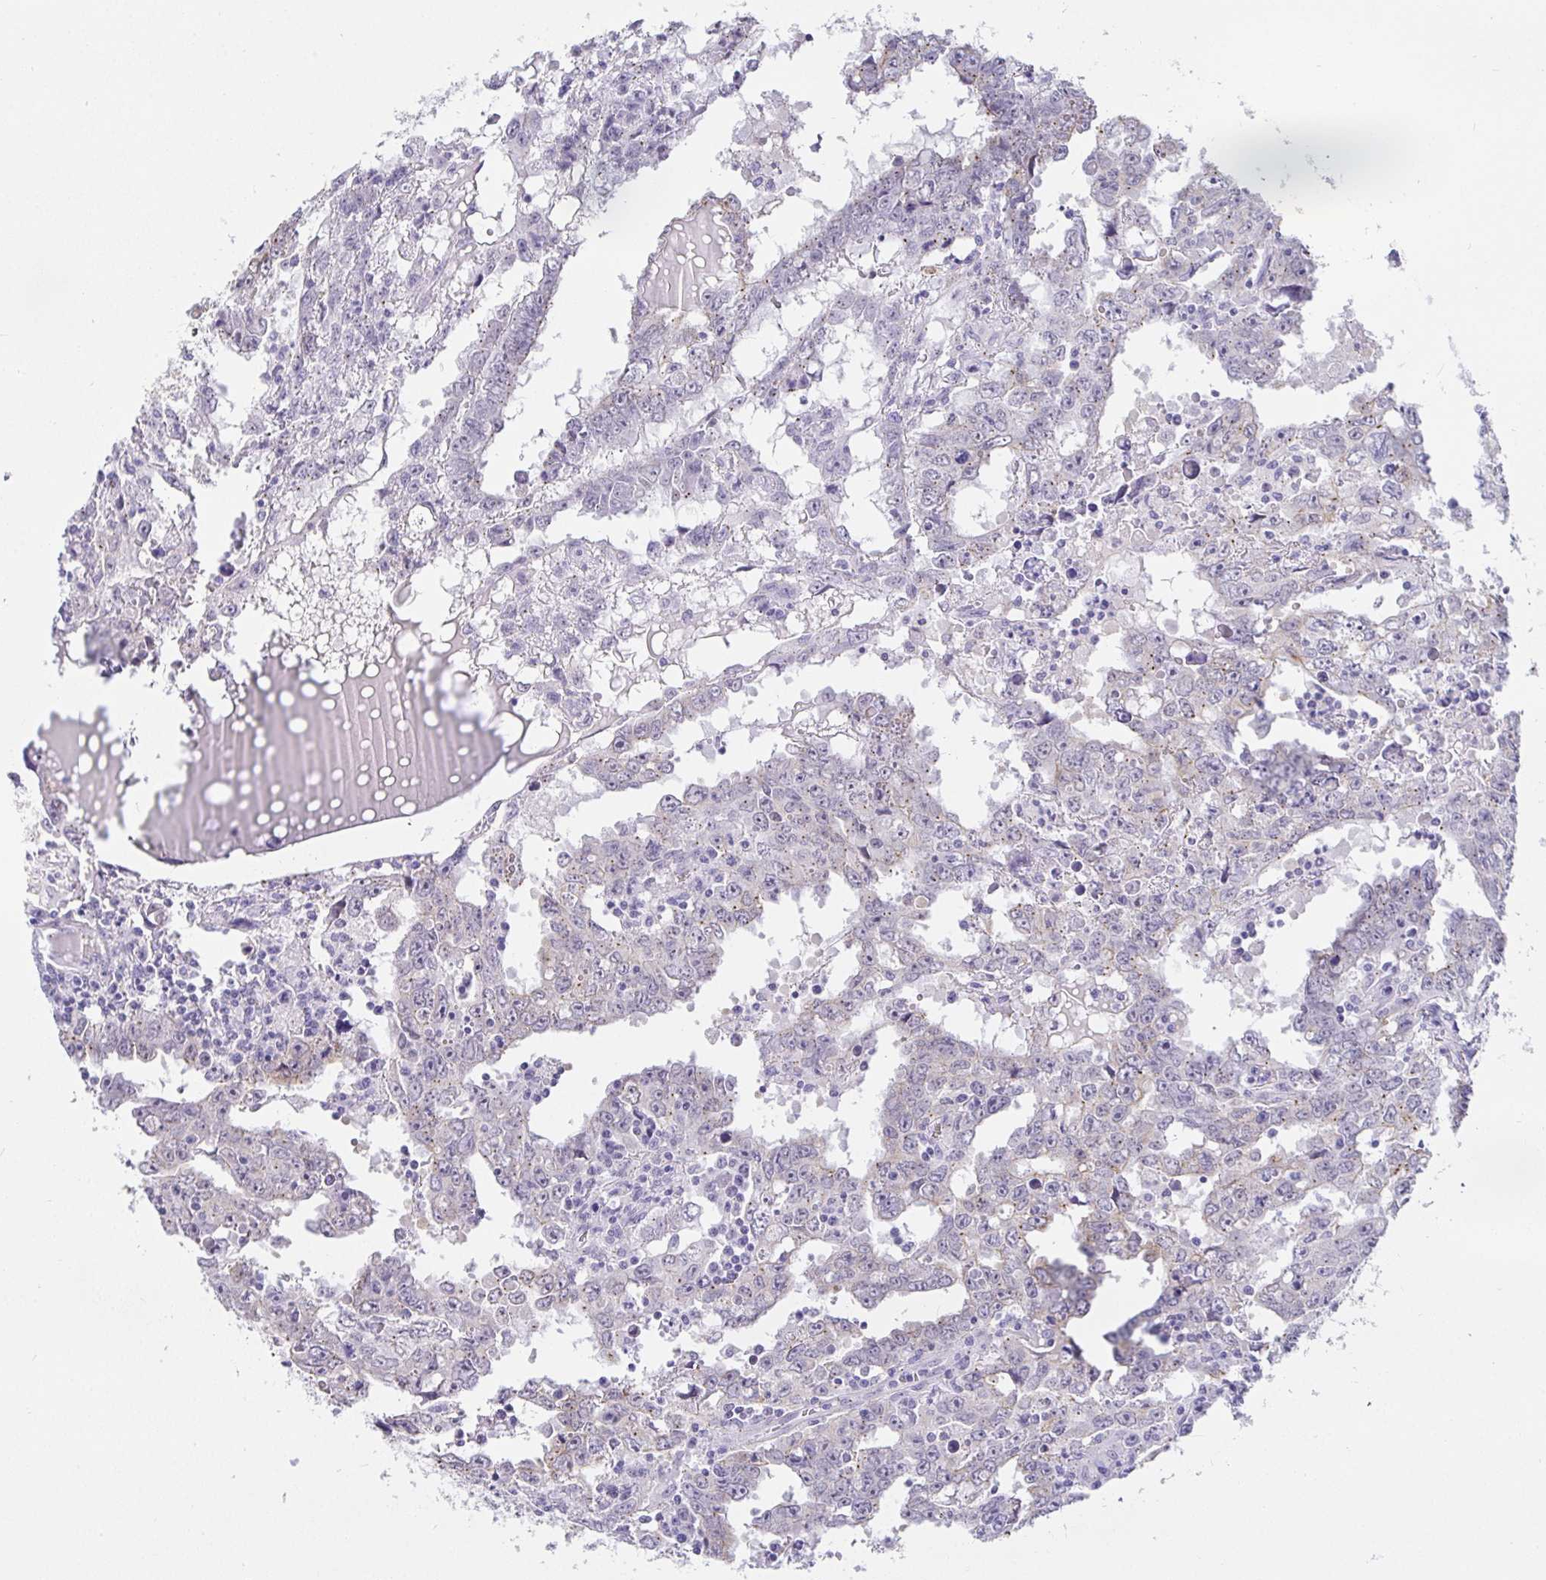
{"staining": {"intensity": "negative", "quantity": "none", "location": "none"}, "tissue": "testis cancer", "cell_type": "Tumor cells", "image_type": "cancer", "snomed": [{"axis": "morphology", "description": "Carcinoma, Embryonal, NOS"}, {"axis": "topography", "description": "Testis"}], "caption": "Testis cancer (embryonal carcinoma) was stained to show a protein in brown. There is no significant staining in tumor cells. (Stains: DAB immunohistochemistry (IHC) with hematoxylin counter stain, Microscopy: brightfield microscopy at high magnification).", "gene": "EZHIP", "patient": {"sex": "male", "age": 22}}